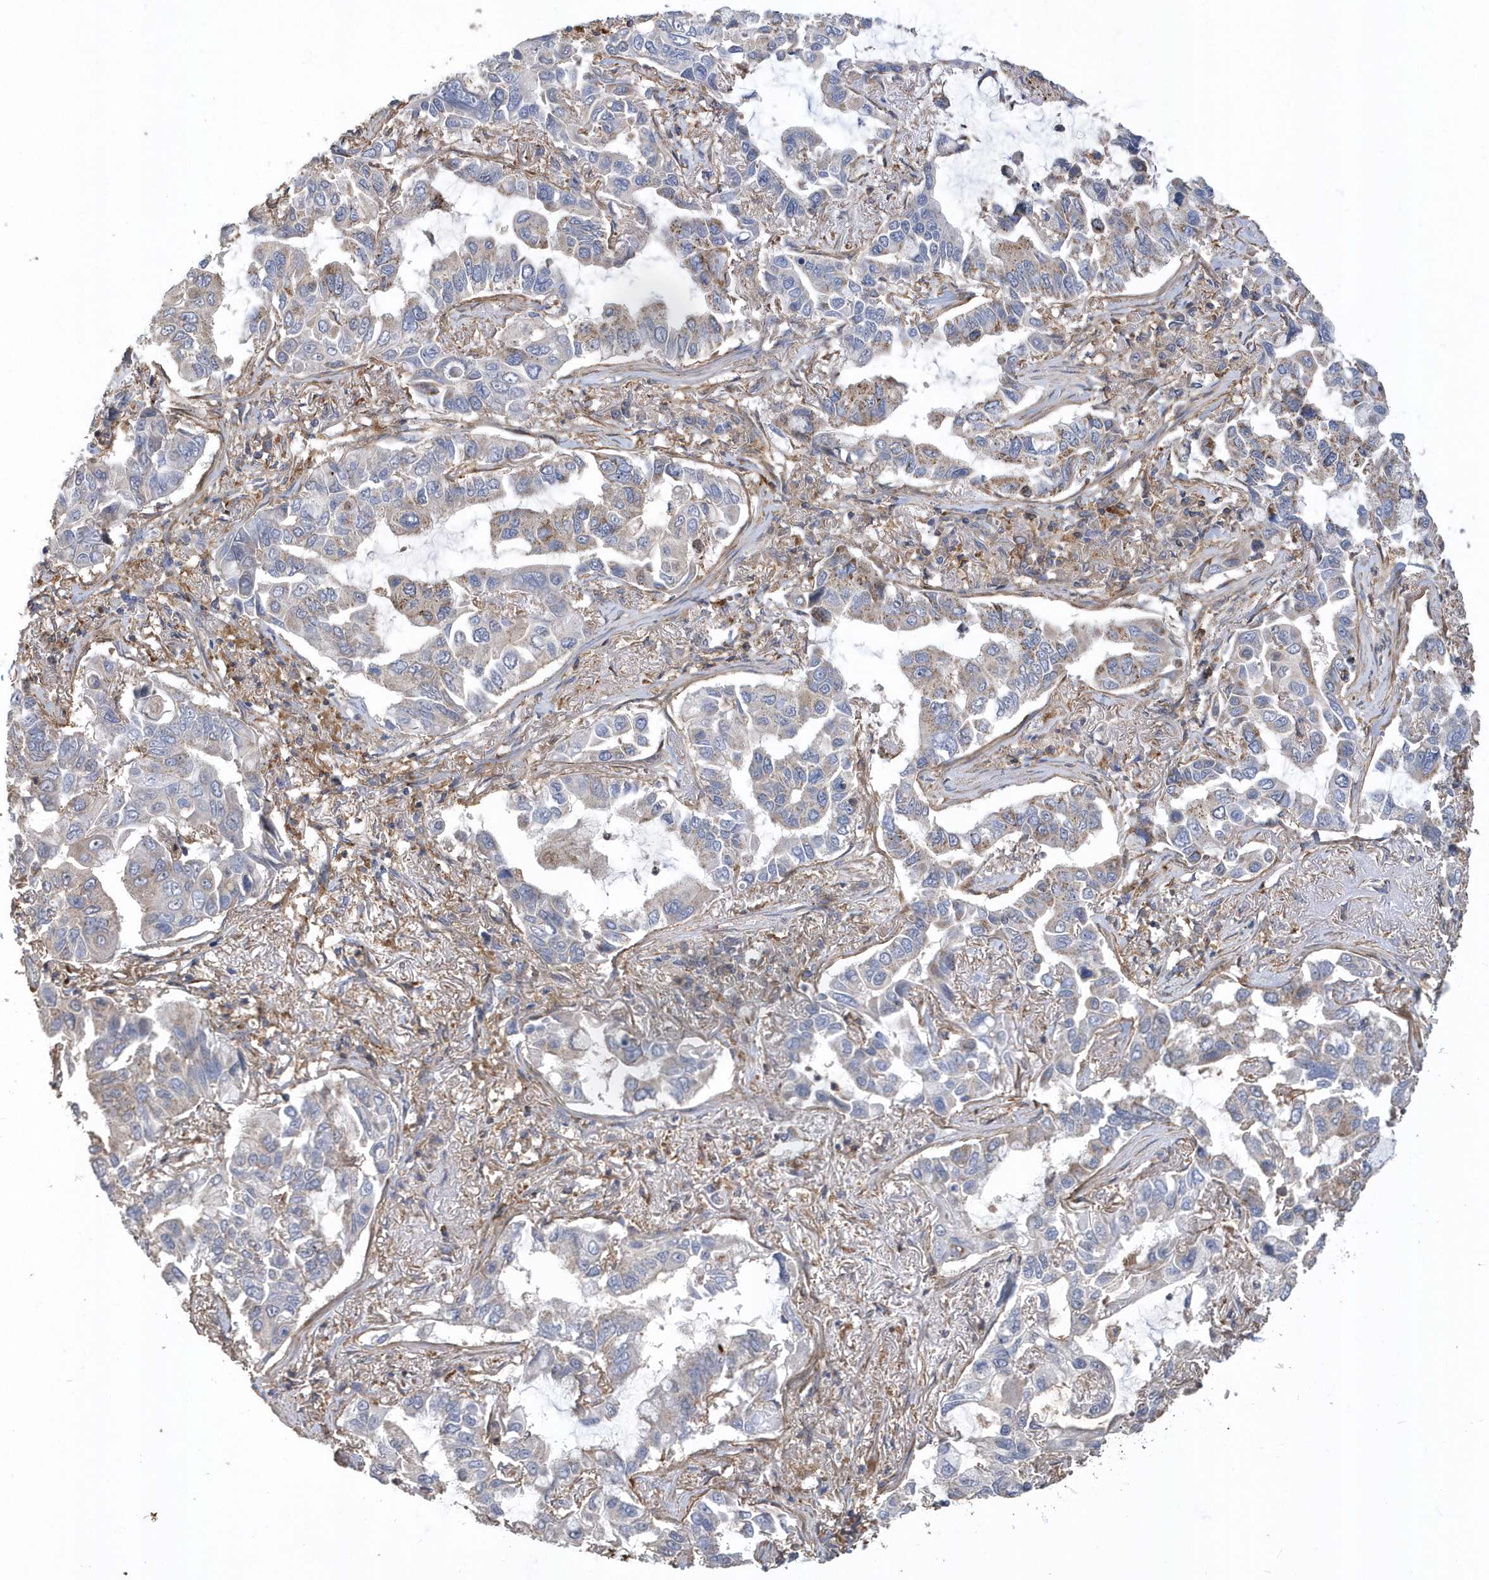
{"staining": {"intensity": "negative", "quantity": "none", "location": "none"}, "tissue": "lung cancer", "cell_type": "Tumor cells", "image_type": "cancer", "snomed": [{"axis": "morphology", "description": "Adenocarcinoma, NOS"}, {"axis": "topography", "description": "Lung"}], "caption": "This is a photomicrograph of immunohistochemistry (IHC) staining of lung adenocarcinoma, which shows no expression in tumor cells.", "gene": "TRAIP", "patient": {"sex": "male", "age": 64}}